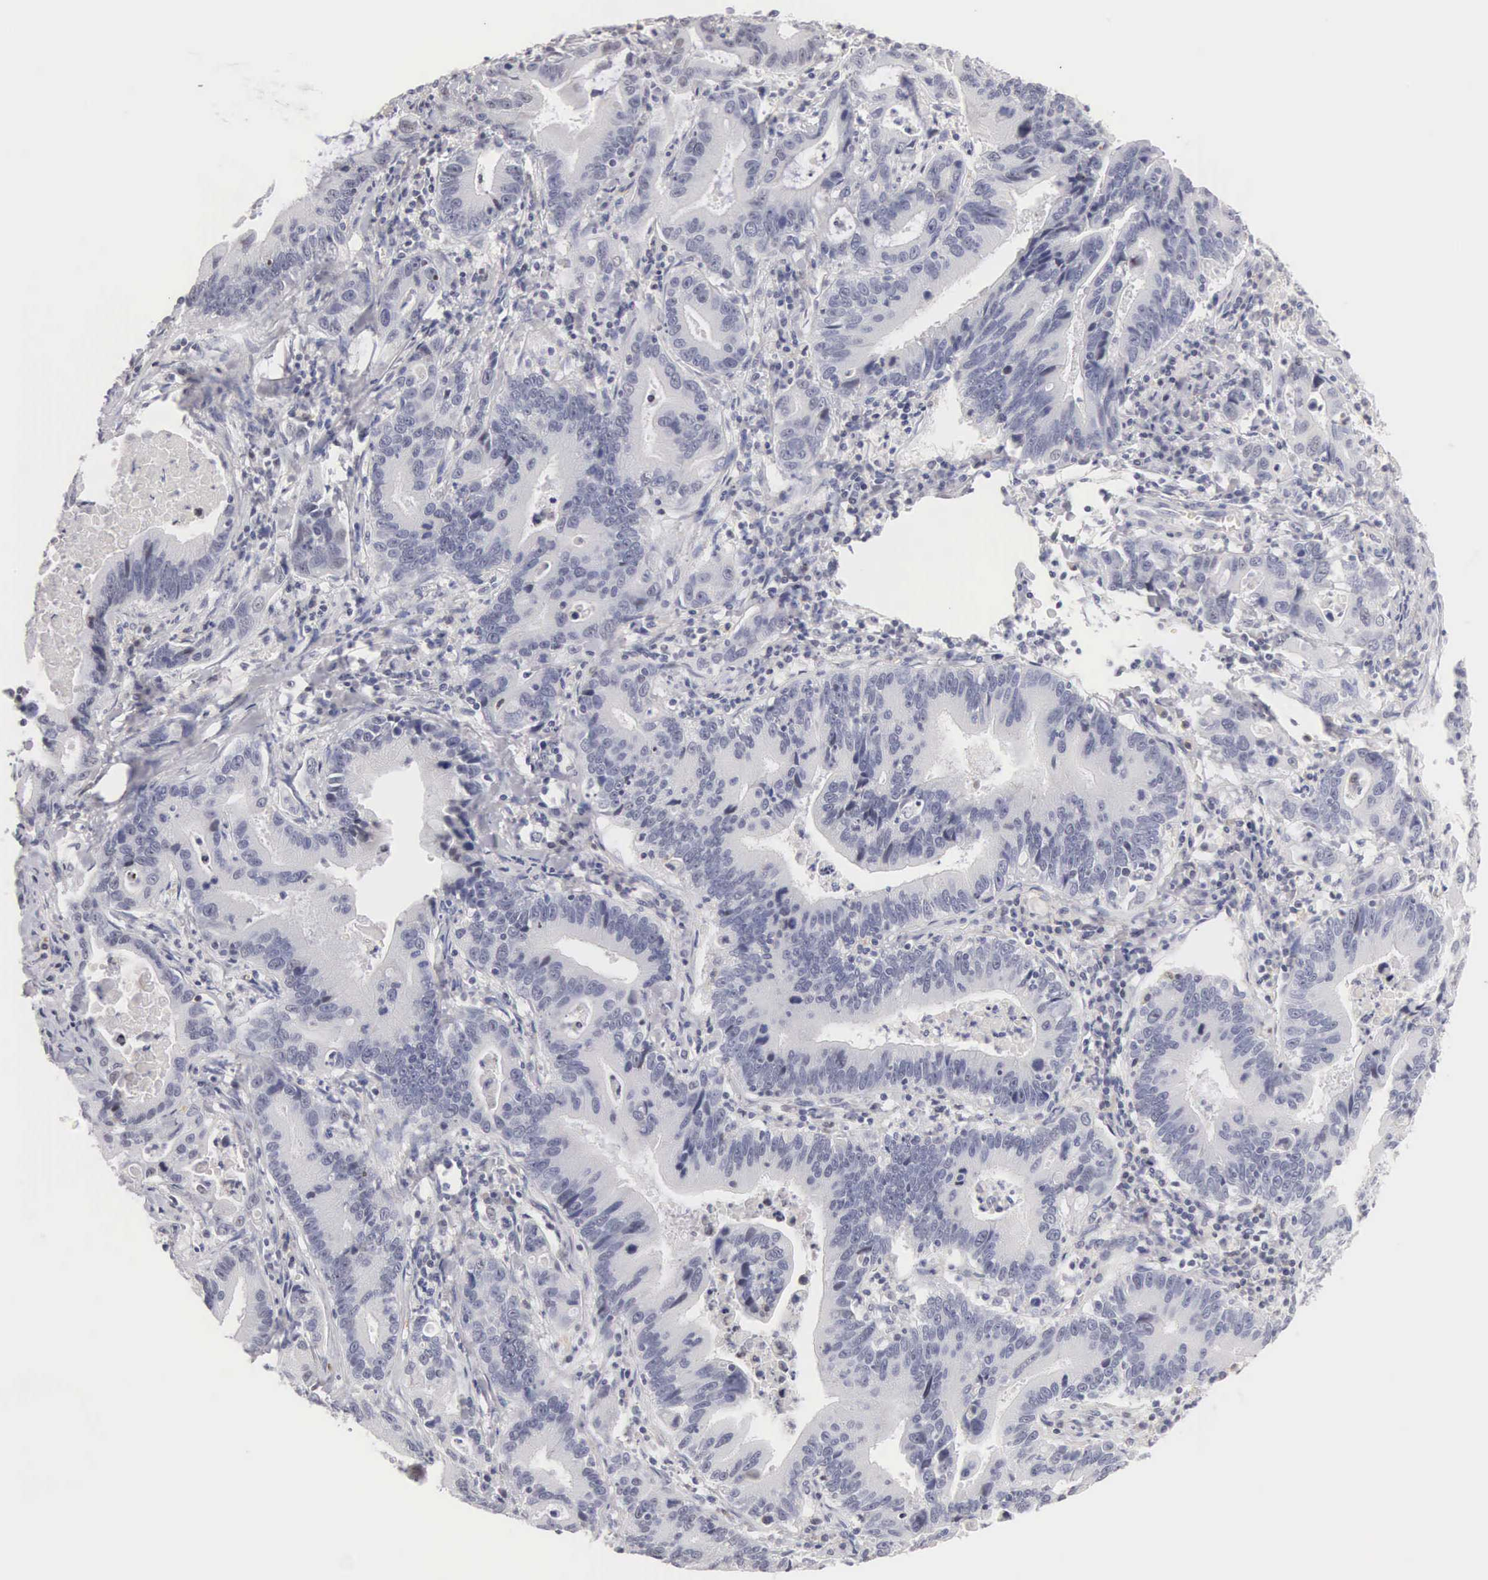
{"staining": {"intensity": "negative", "quantity": "none", "location": "none"}, "tissue": "stomach cancer", "cell_type": "Tumor cells", "image_type": "cancer", "snomed": [{"axis": "morphology", "description": "Adenocarcinoma, NOS"}, {"axis": "topography", "description": "Stomach, upper"}], "caption": "Human stomach cancer (adenocarcinoma) stained for a protein using immunohistochemistry displays no expression in tumor cells.", "gene": "FAM47A", "patient": {"sex": "male", "age": 63}}